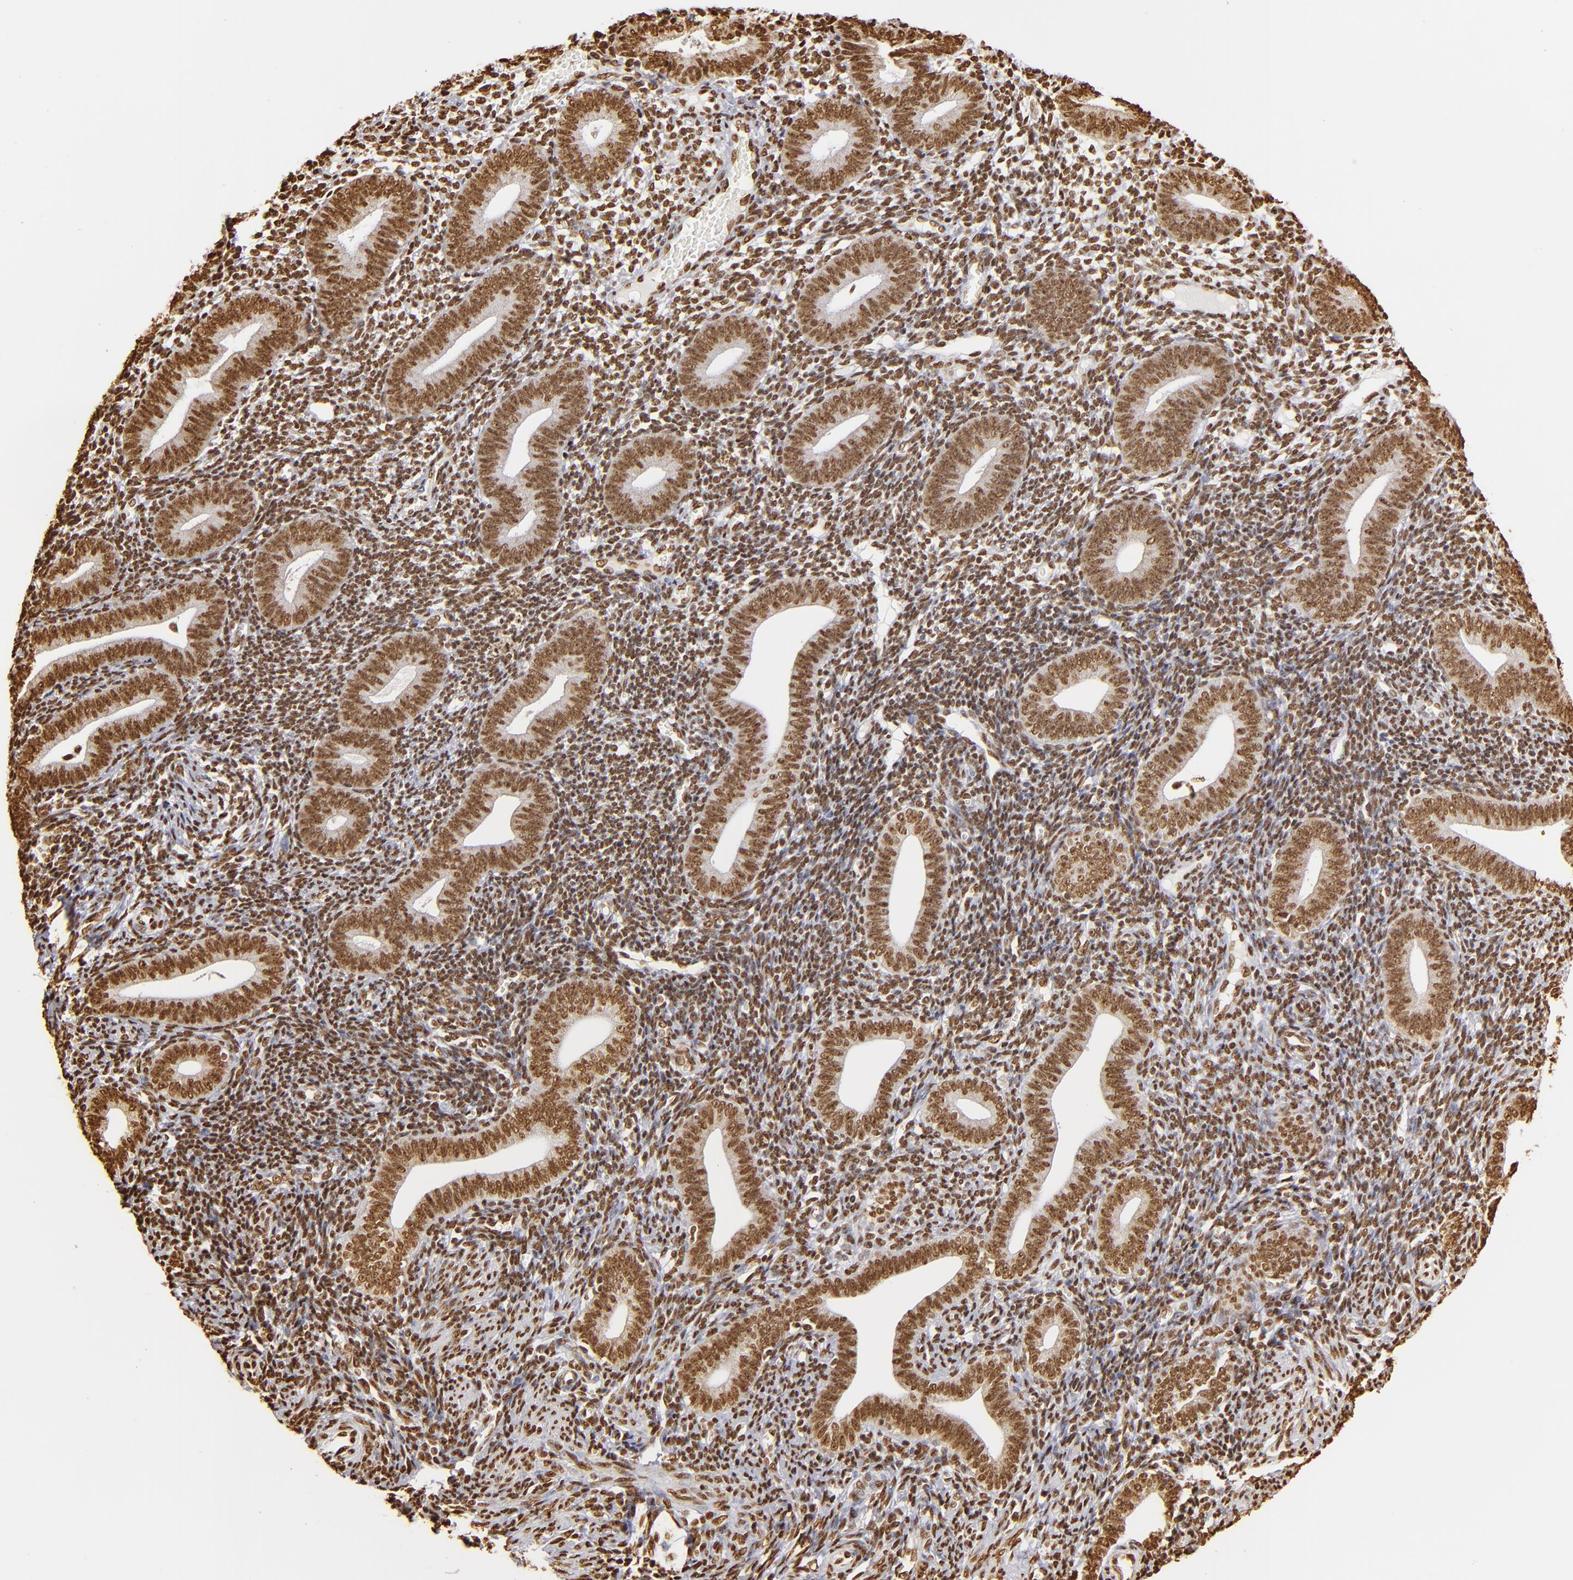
{"staining": {"intensity": "strong", "quantity": ">75%", "location": "nuclear"}, "tissue": "endometrium", "cell_type": "Cells in endometrial stroma", "image_type": "normal", "snomed": [{"axis": "morphology", "description": "Normal tissue, NOS"}, {"axis": "topography", "description": "Uterus"}, {"axis": "topography", "description": "Endometrium"}], "caption": "High-magnification brightfield microscopy of unremarkable endometrium stained with DAB (brown) and counterstained with hematoxylin (blue). cells in endometrial stroma exhibit strong nuclear staining is appreciated in about>75% of cells.", "gene": "ILF3", "patient": {"sex": "female", "age": 33}}